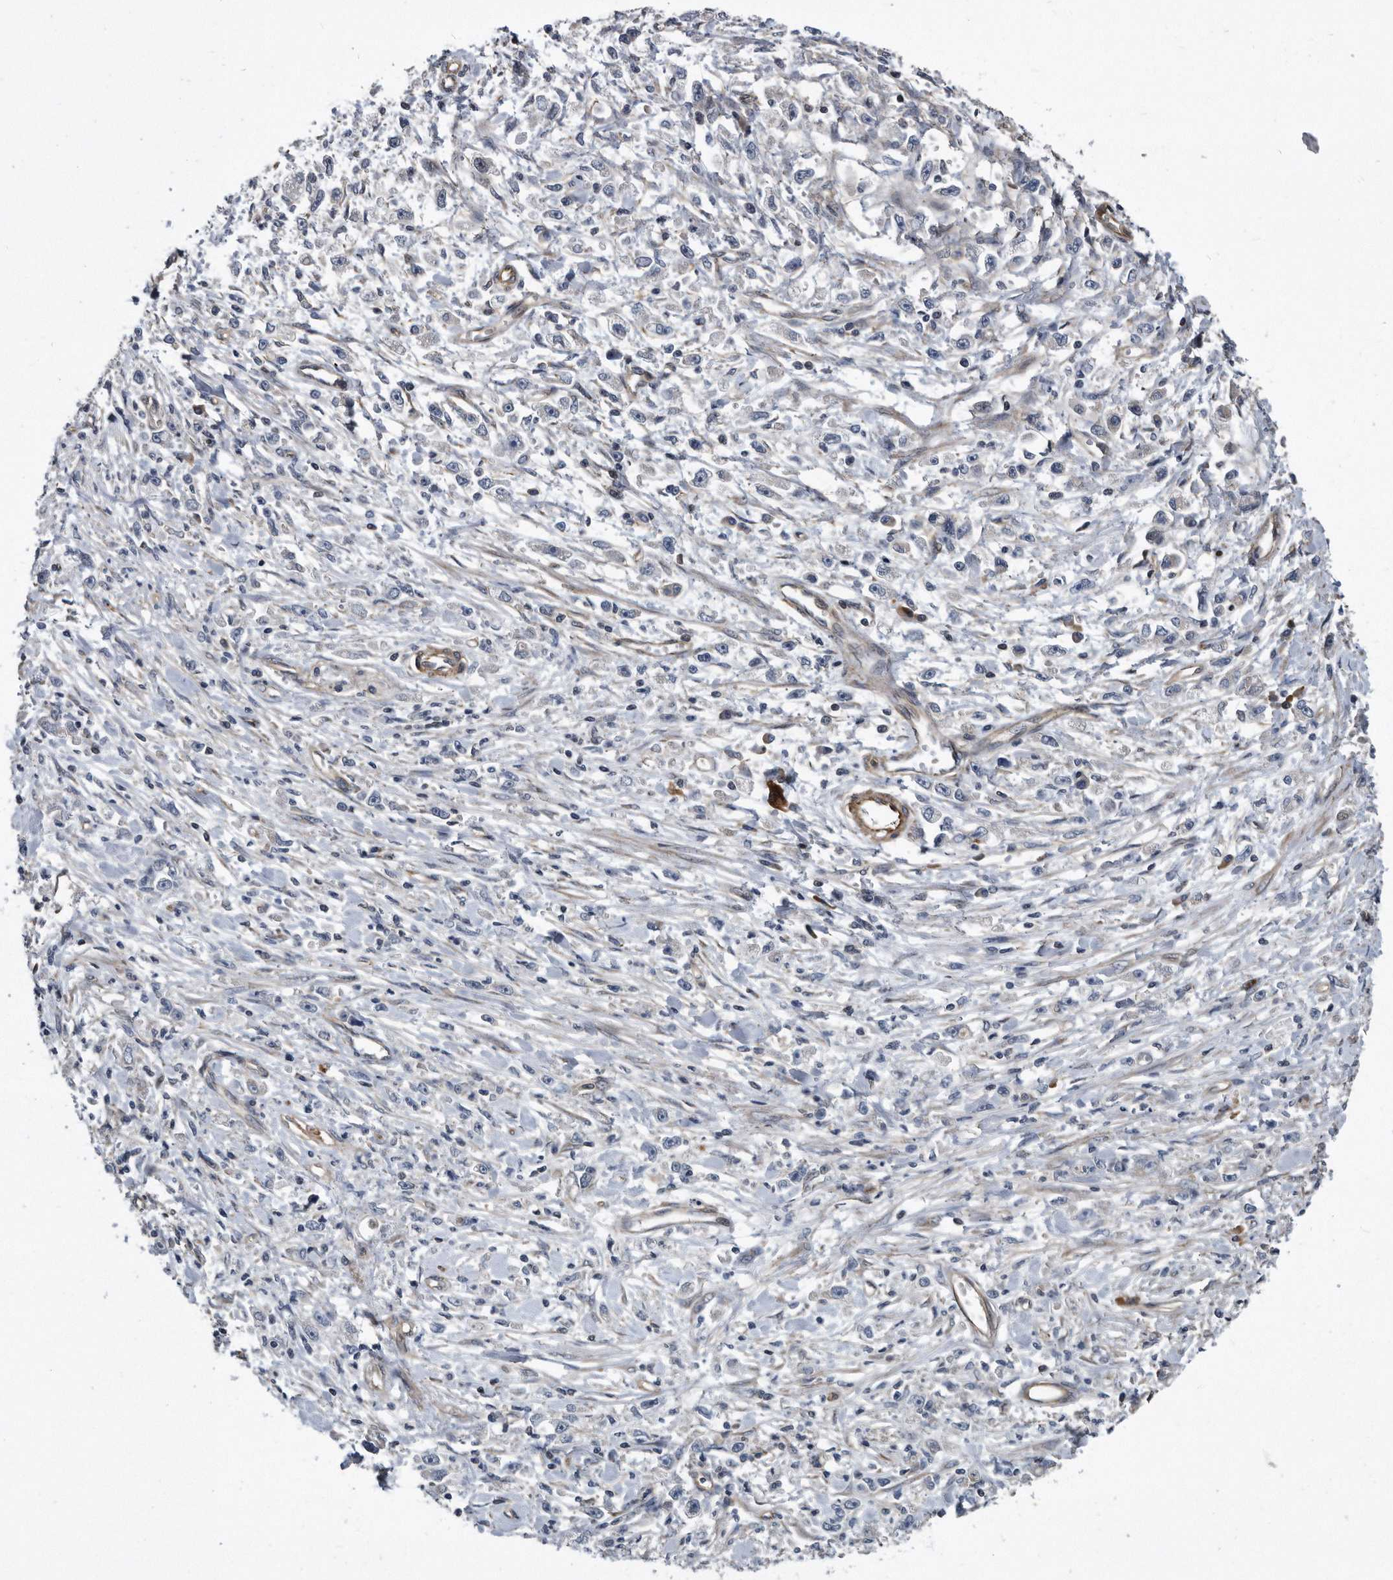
{"staining": {"intensity": "negative", "quantity": "none", "location": "none"}, "tissue": "stomach cancer", "cell_type": "Tumor cells", "image_type": "cancer", "snomed": [{"axis": "morphology", "description": "Adenocarcinoma, NOS"}, {"axis": "topography", "description": "Stomach"}], "caption": "A histopathology image of stomach cancer stained for a protein demonstrates no brown staining in tumor cells. (DAB immunohistochemistry (IHC) with hematoxylin counter stain).", "gene": "ARMCX1", "patient": {"sex": "female", "age": 59}}